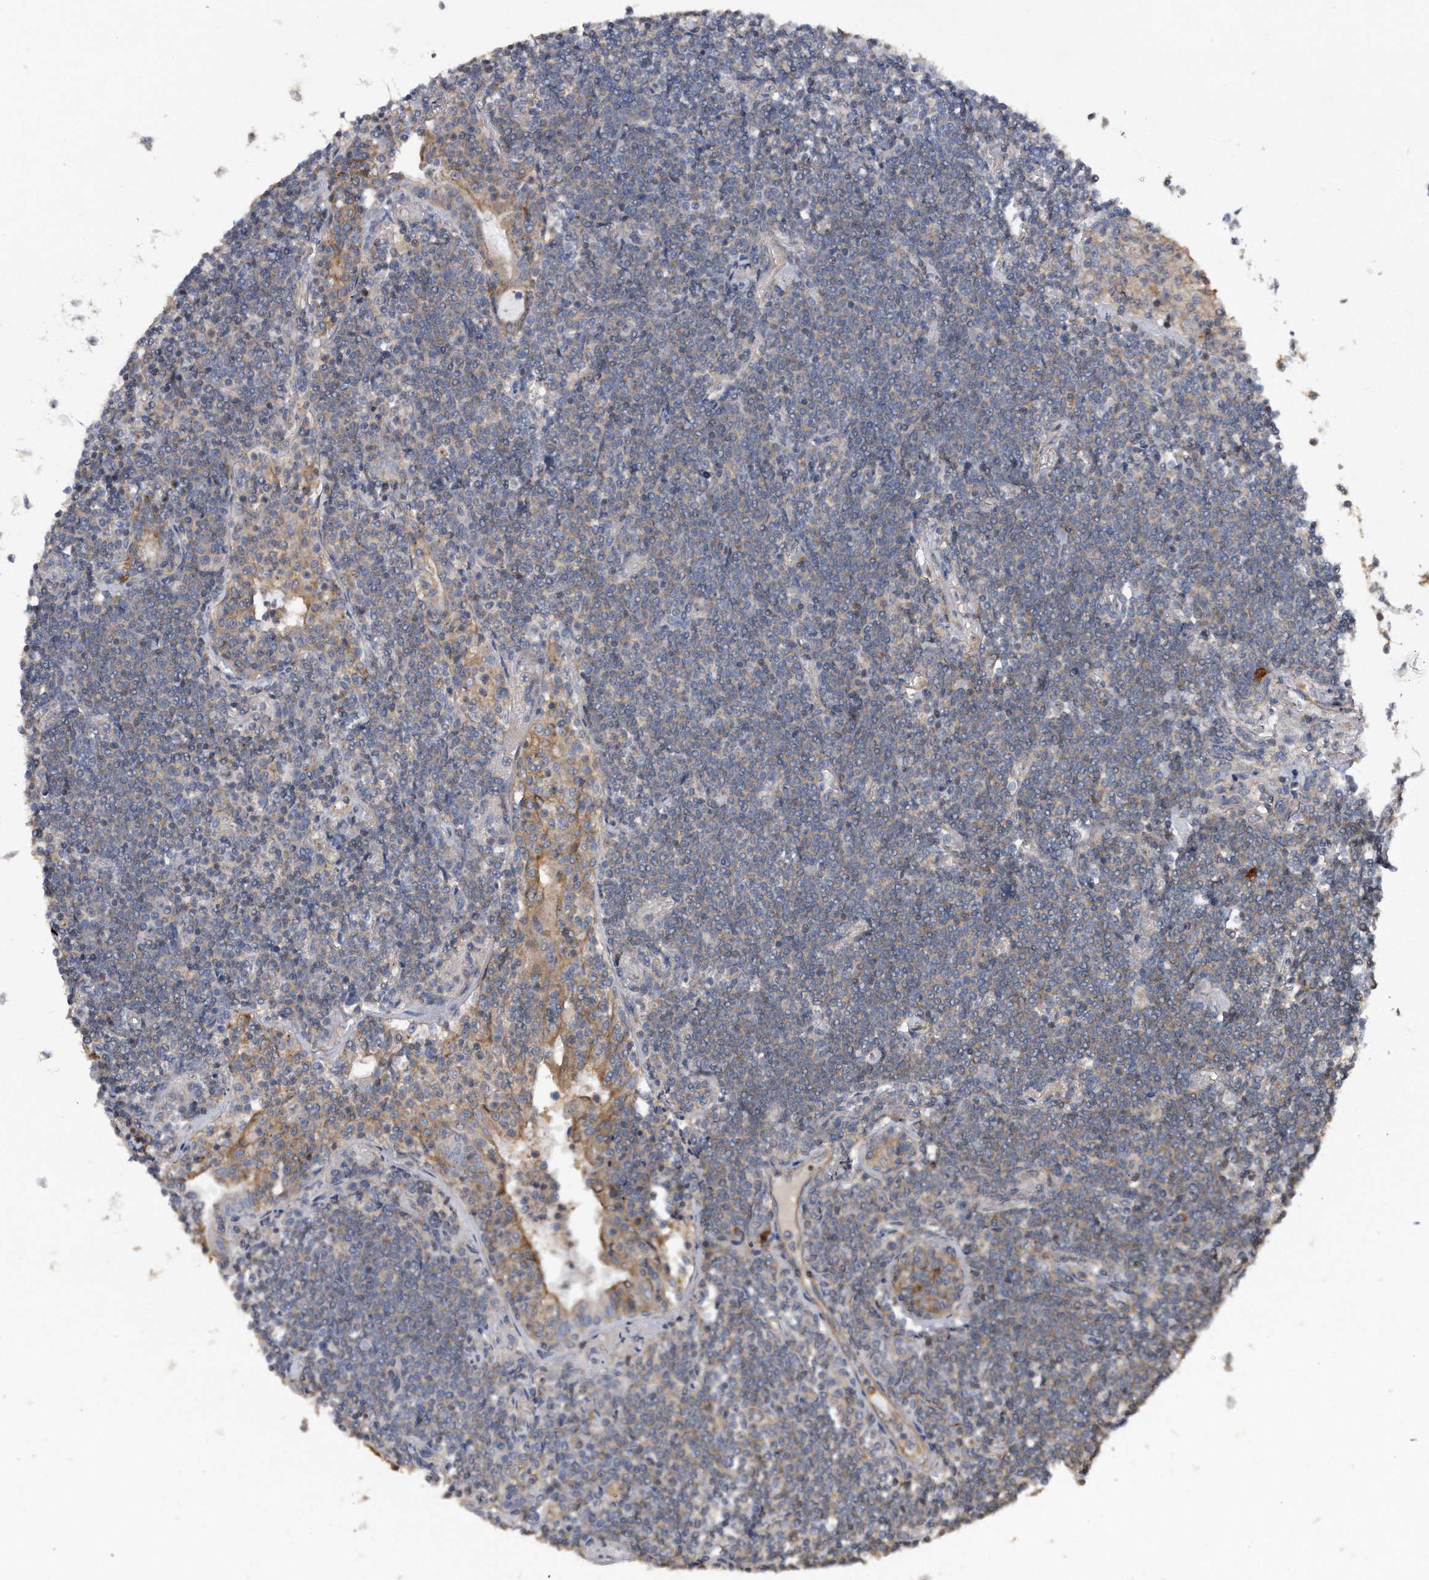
{"staining": {"intensity": "weak", "quantity": "<25%", "location": "cytoplasmic/membranous"}, "tissue": "lymphoma", "cell_type": "Tumor cells", "image_type": "cancer", "snomed": [{"axis": "morphology", "description": "Malignant lymphoma, non-Hodgkin's type, Low grade"}, {"axis": "topography", "description": "Lung"}], "caption": "This is a histopathology image of immunohistochemistry staining of lymphoma, which shows no positivity in tumor cells. (DAB (3,3'-diaminobenzidine) immunohistochemistry (IHC) with hematoxylin counter stain).", "gene": "KCND3", "patient": {"sex": "female", "age": 71}}